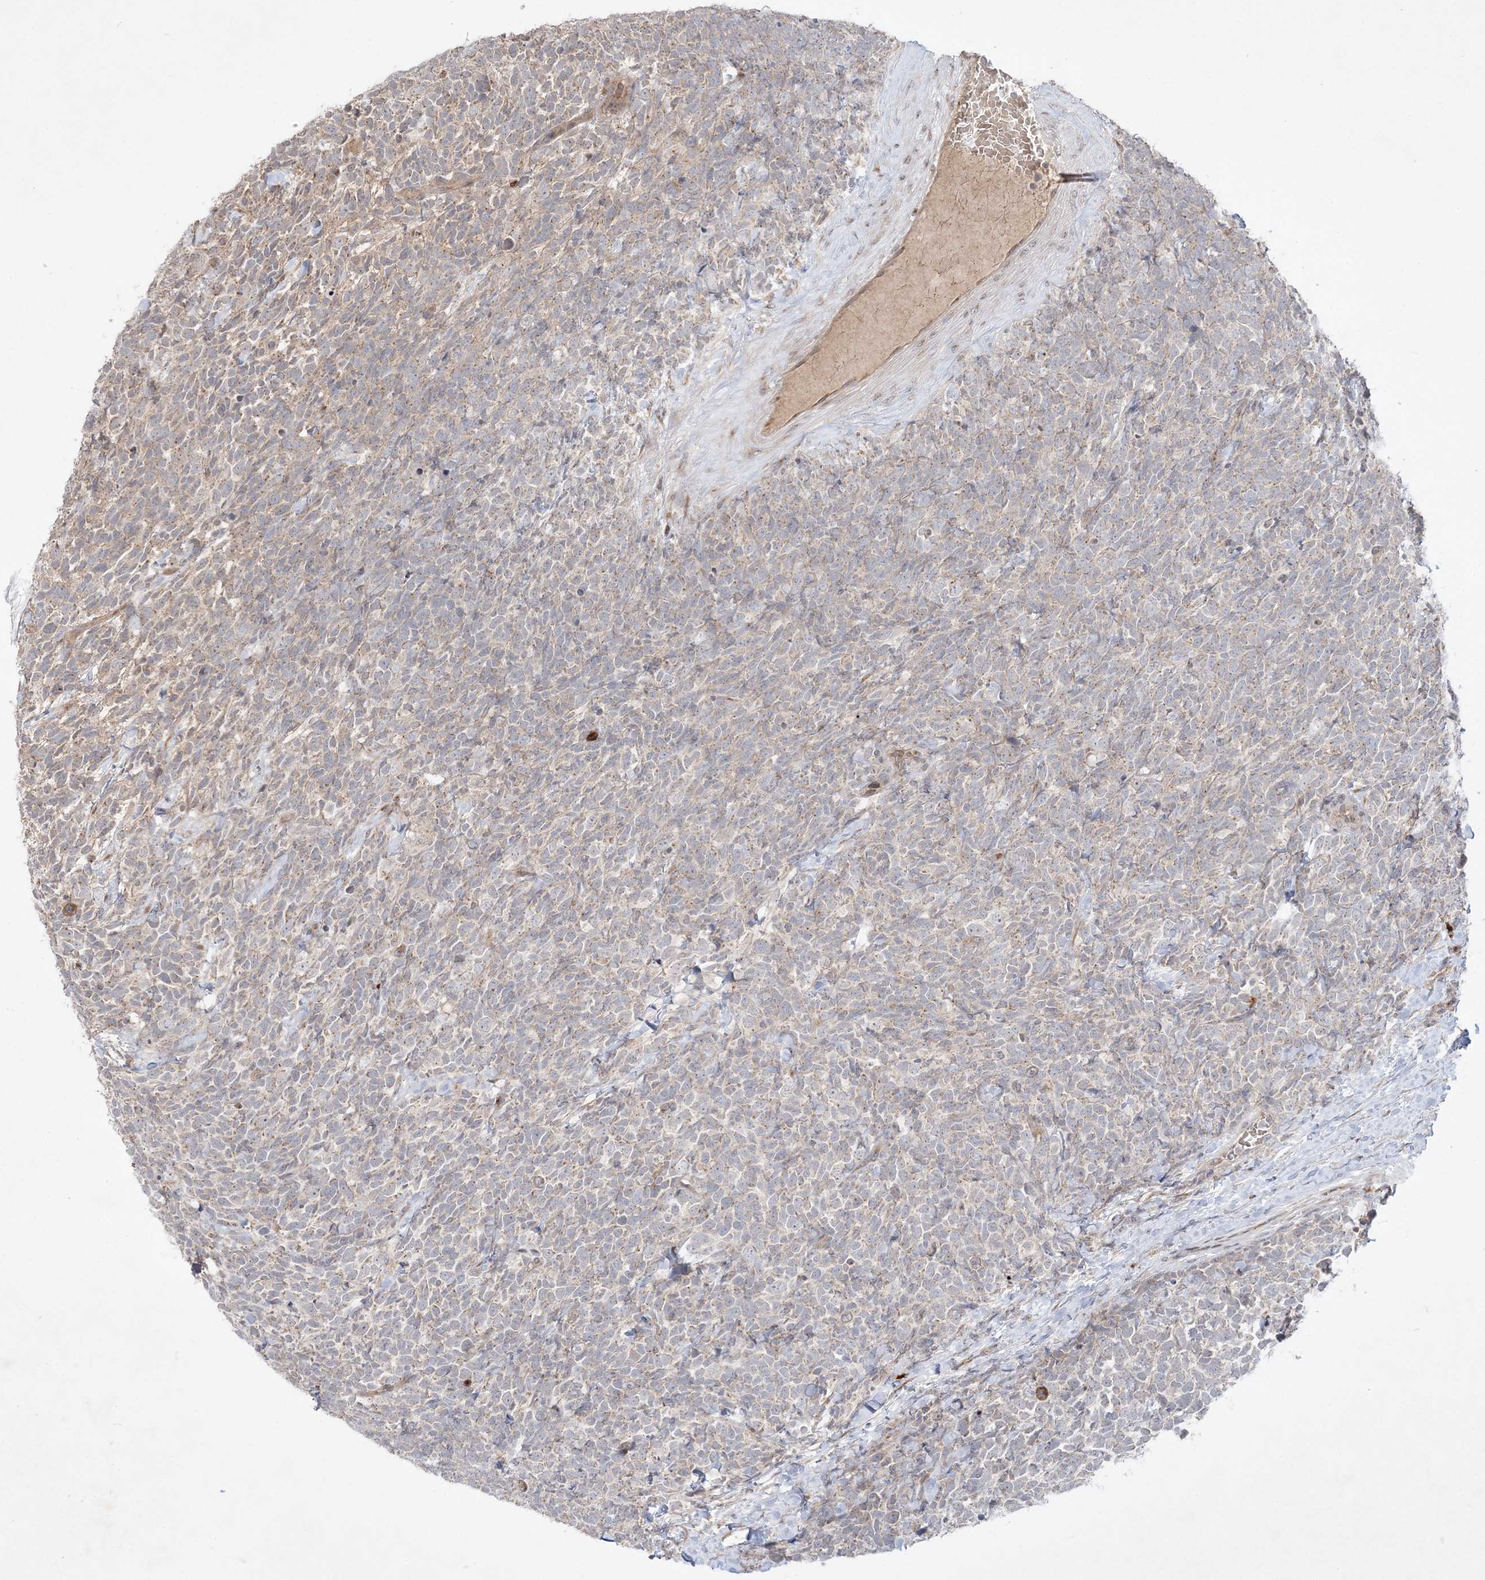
{"staining": {"intensity": "weak", "quantity": "25%-75%", "location": "cytoplasmic/membranous"}, "tissue": "urothelial cancer", "cell_type": "Tumor cells", "image_type": "cancer", "snomed": [{"axis": "morphology", "description": "Urothelial carcinoma, High grade"}, {"axis": "topography", "description": "Urinary bladder"}], "caption": "Immunohistochemistry (IHC) image of human urothelial cancer stained for a protein (brown), which demonstrates low levels of weak cytoplasmic/membranous staining in approximately 25%-75% of tumor cells.", "gene": "CLNK", "patient": {"sex": "female", "age": 82}}